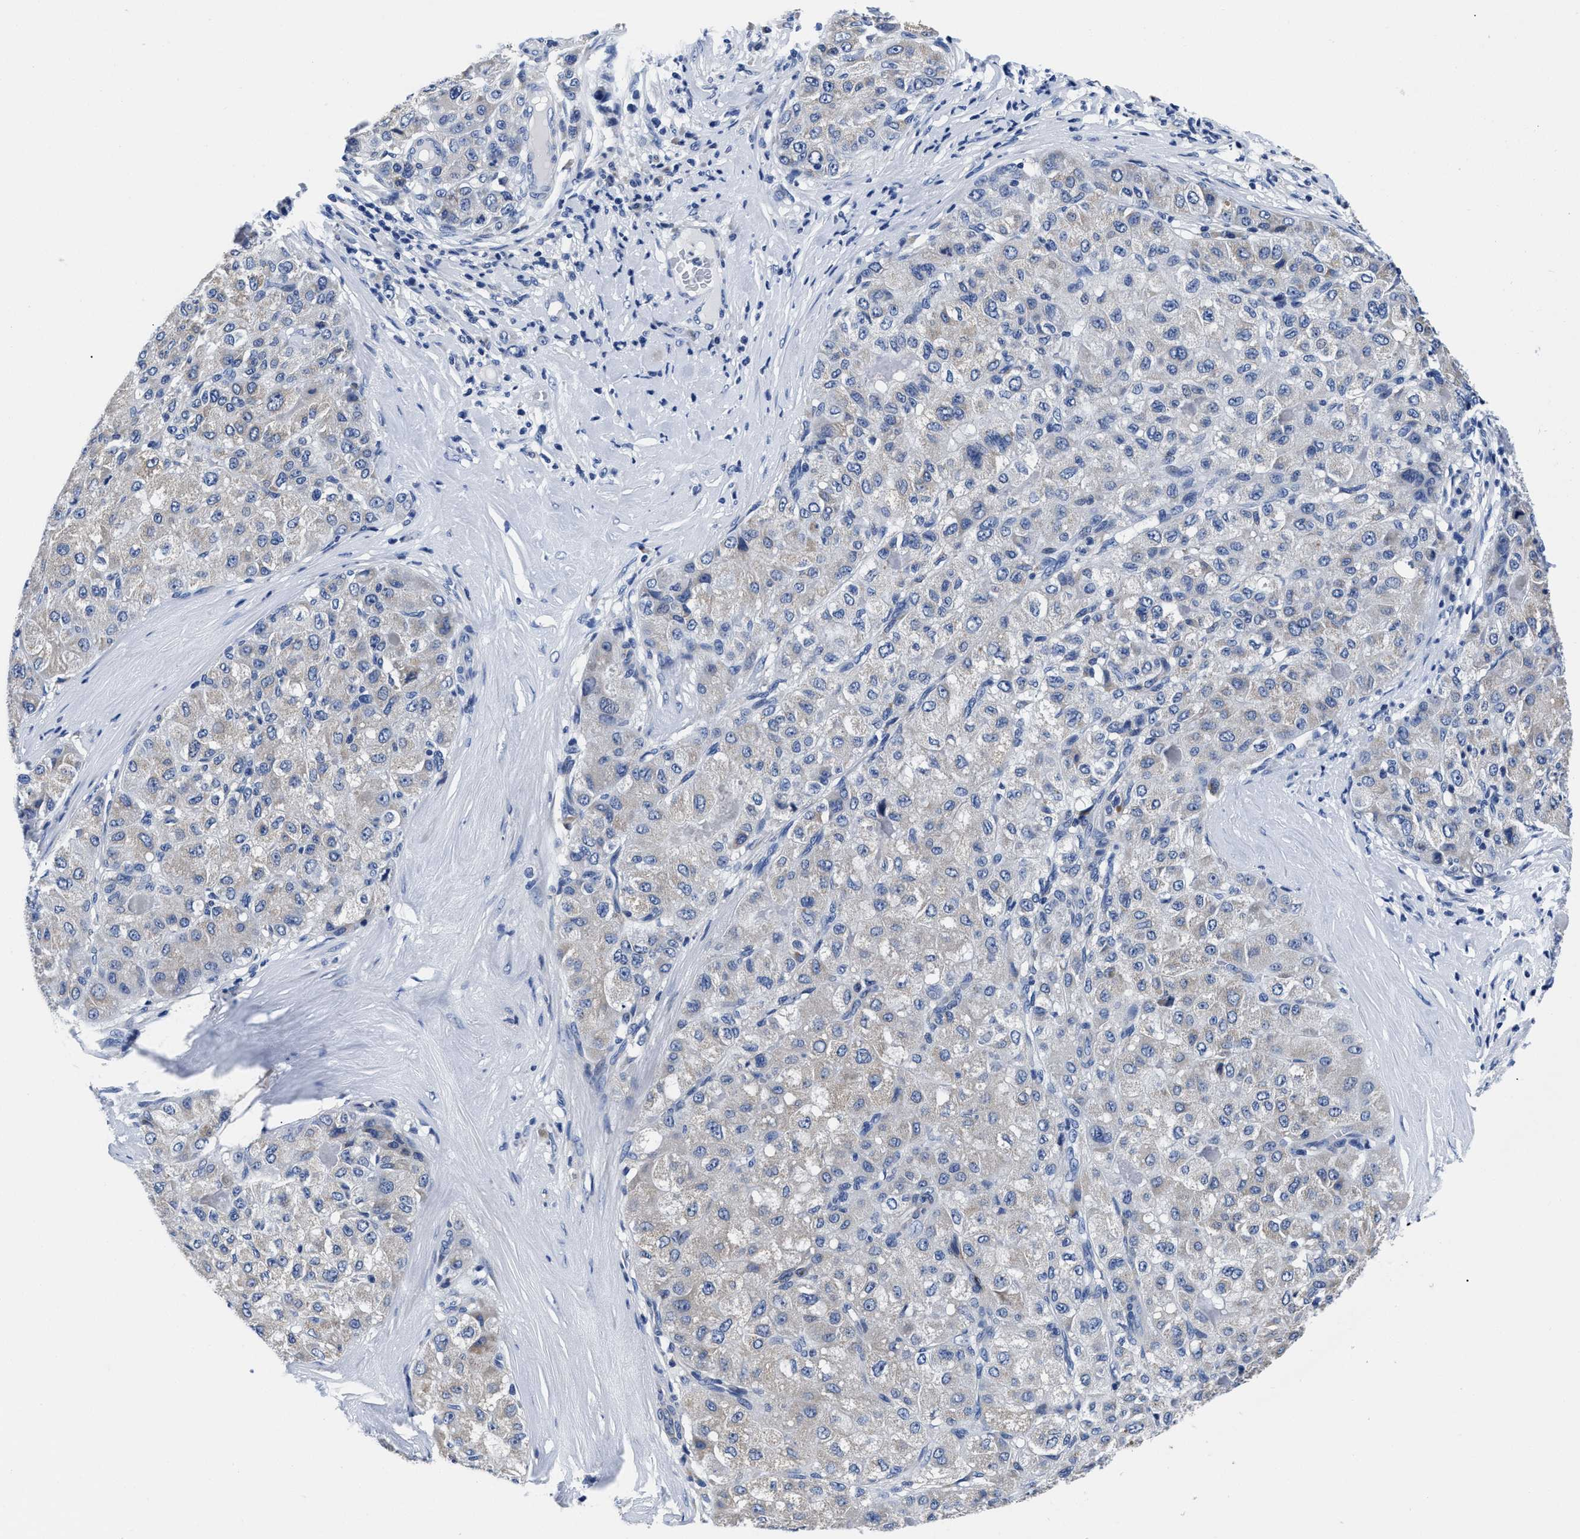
{"staining": {"intensity": "negative", "quantity": "none", "location": "none"}, "tissue": "liver cancer", "cell_type": "Tumor cells", "image_type": "cancer", "snomed": [{"axis": "morphology", "description": "Carcinoma, Hepatocellular, NOS"}, {"axis": "topography", "description": "Liver"}], "caption": "This histopathology image is of liver cancer (hepatocellular carcinoma) stained with IHC to label a protein in brown with the nuclei are counter-stained blue. There is no positivity in tumor cells. The staining is performed using DAB brown chromogen with nuclei counter-stained in using hematoxylin.", "gene": "SLC35F1", "patient": {"sex": "male", "age": 80}}